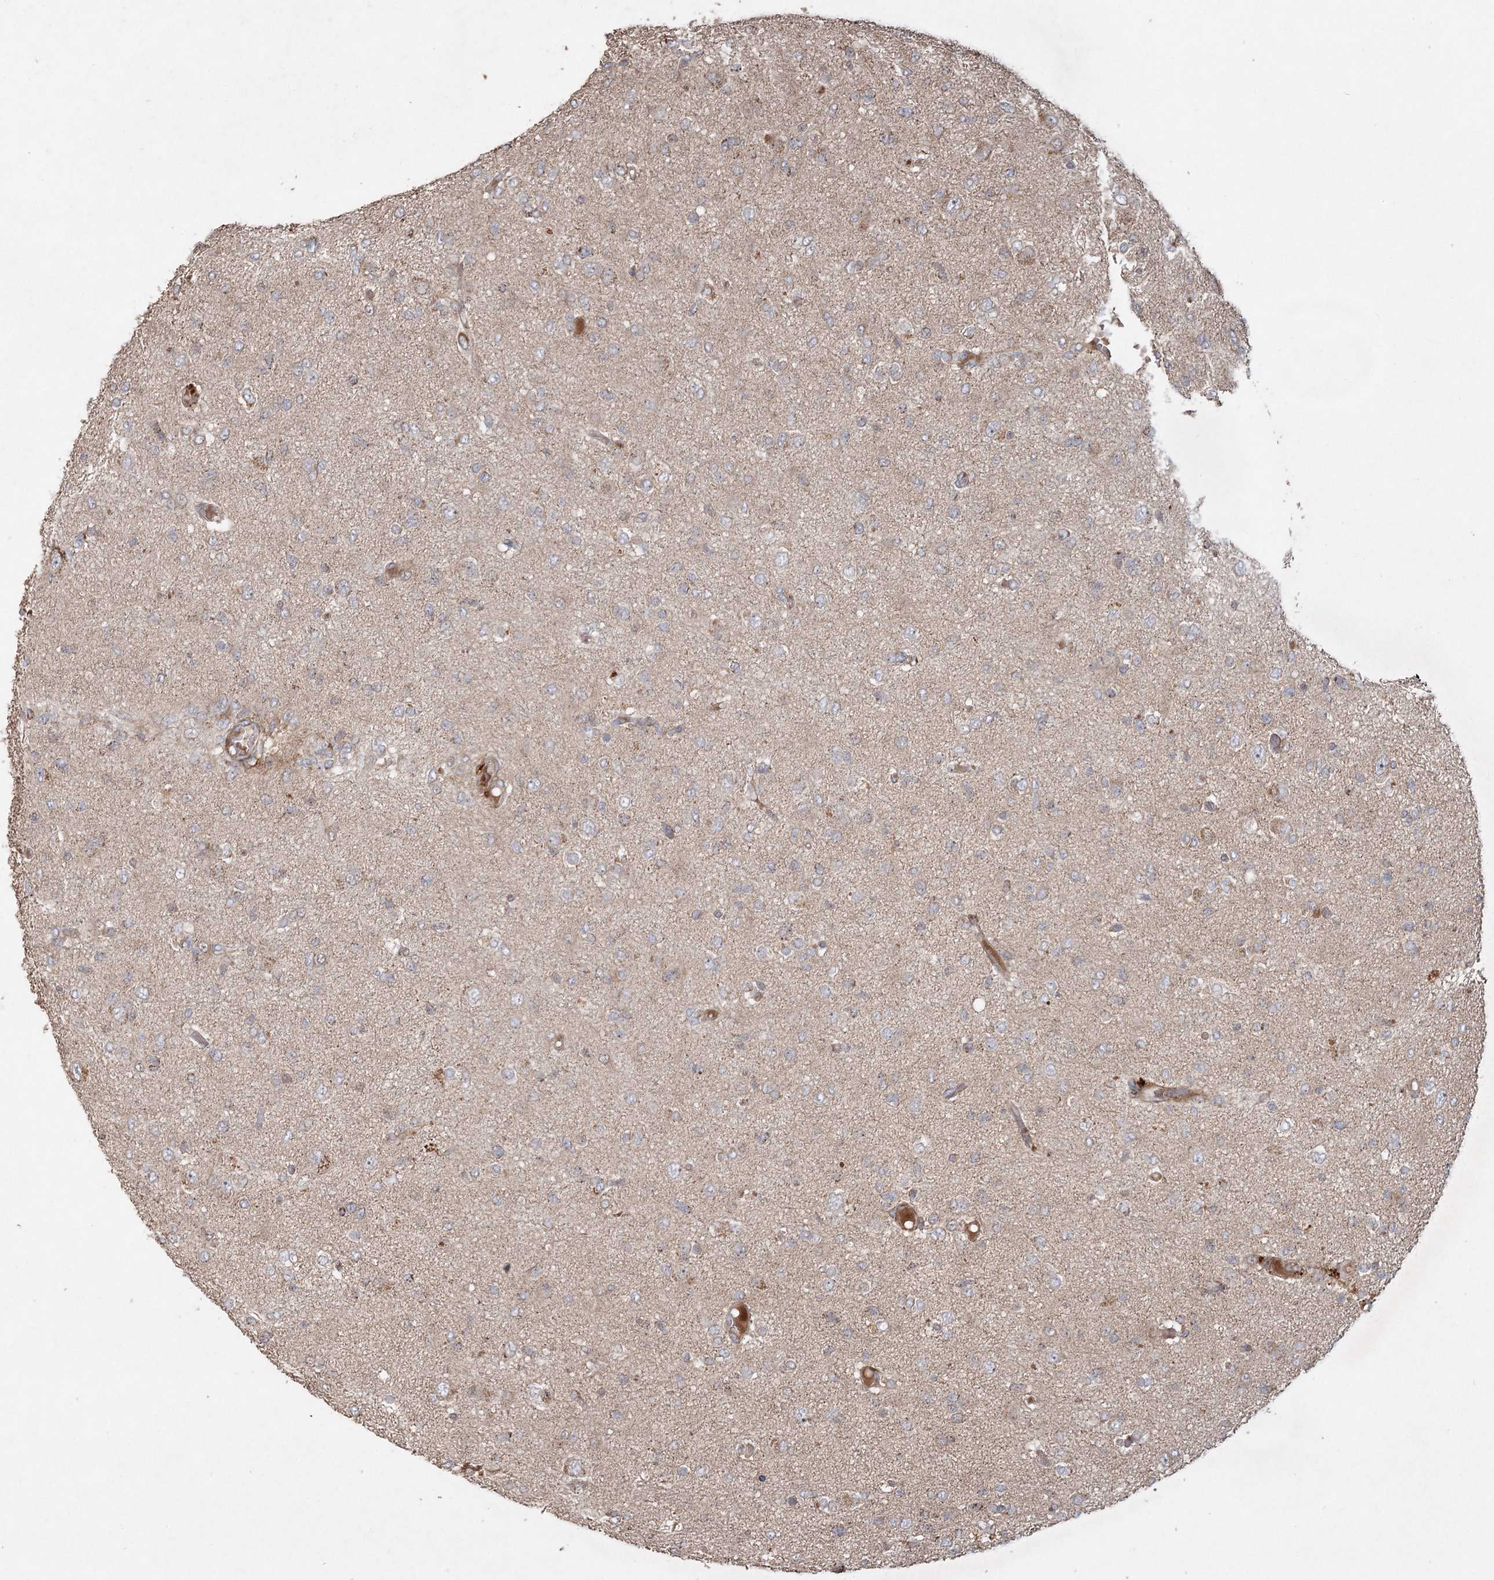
{"staining": {"intensity": "negative", "quantity": "none", "location": "none"}, "tissue": "glioma", "cell_type": "Tumor cells", "image_type": "cancer", "snomed": [{"axis": "morphology", "description": "Glioma, malignant, High grade"}, {"axis": "topography", "description": "Brain"}], "caption": "Human glioma stained for a protein using immunohistochemistry (IHC) exhibits no positivity in tumor cells.", "gene": "KBTBD4", "patient": {"sex": "female", "age": 59}}